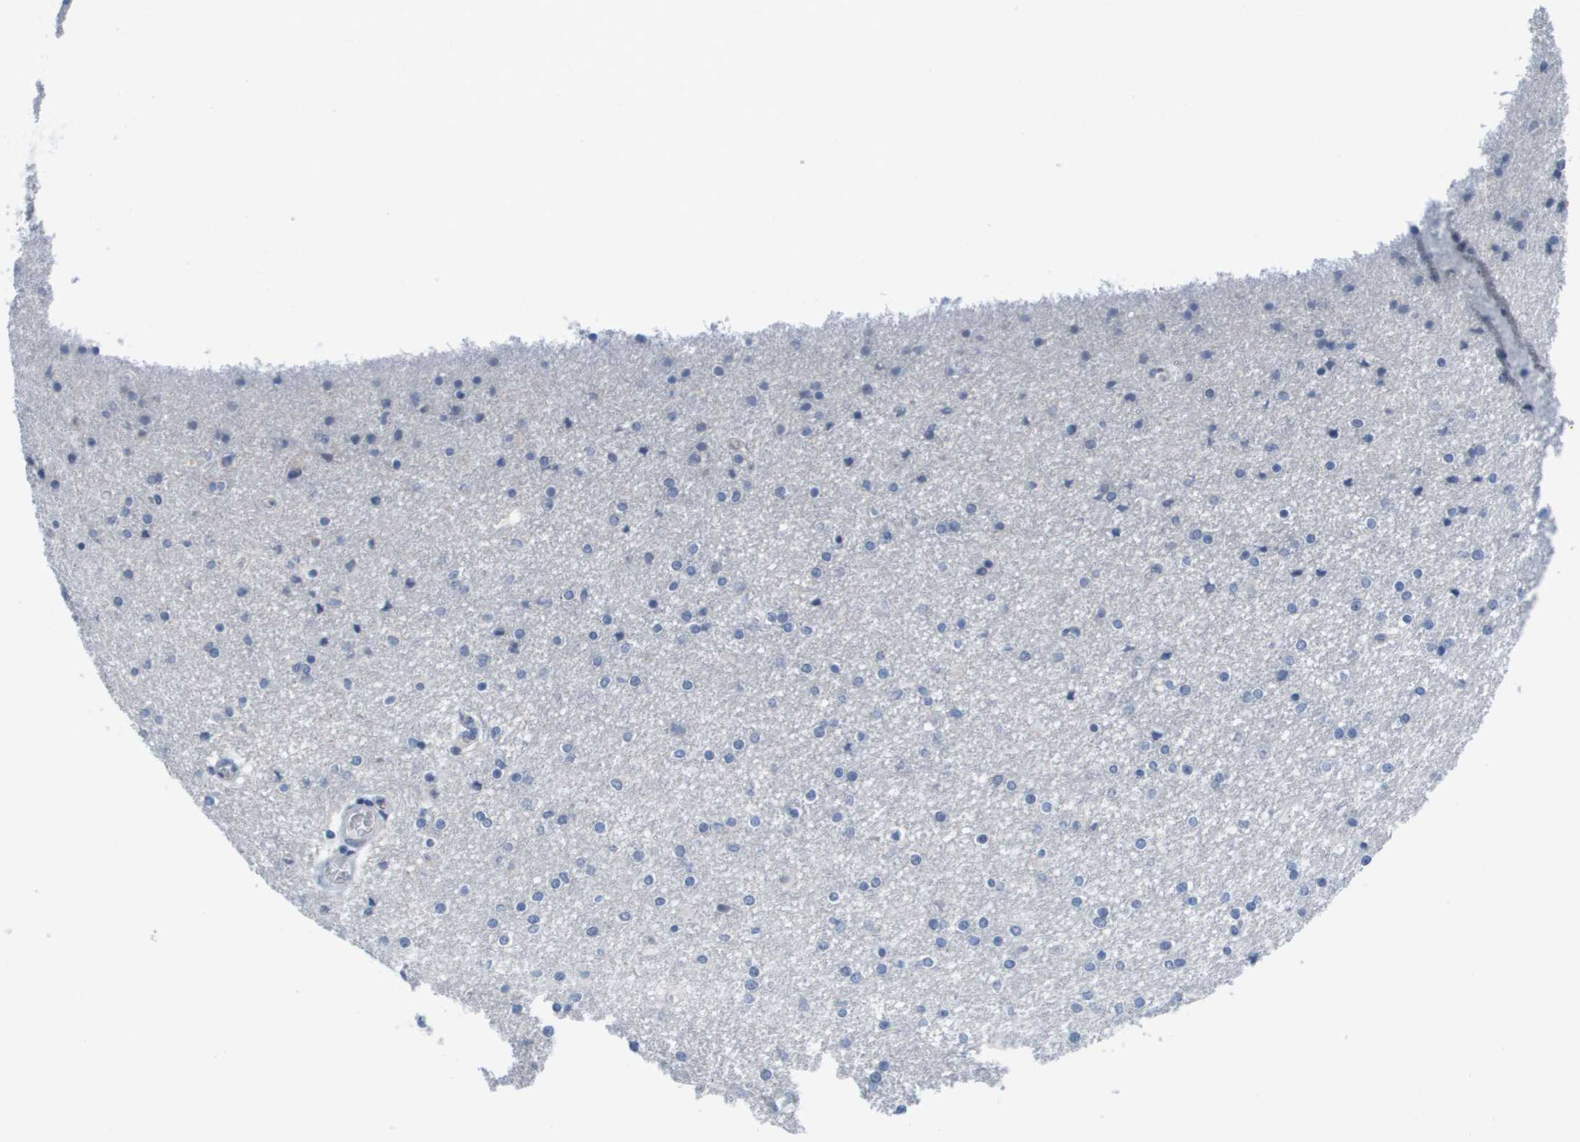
{"staining": {"intensity": "negative", "quantity": "none", "location": "none"}, "tissue": "caudate", "cell_type": "Glial cells", "image_type": "normal", "snomed": [{"axis": "morphology", "description": "Normal tissue, NOS"}, {"axis": "topography", "description": "Lateral ventricle wall"}], "caption": "A high-resolution photomicrograph shows immunohistochemistry (IHC) staining of unremarkable caudate, which displays no significant expression in glial cells.", "gene": "PDE4A", "patient": {"sex": "female", "age": 54}}